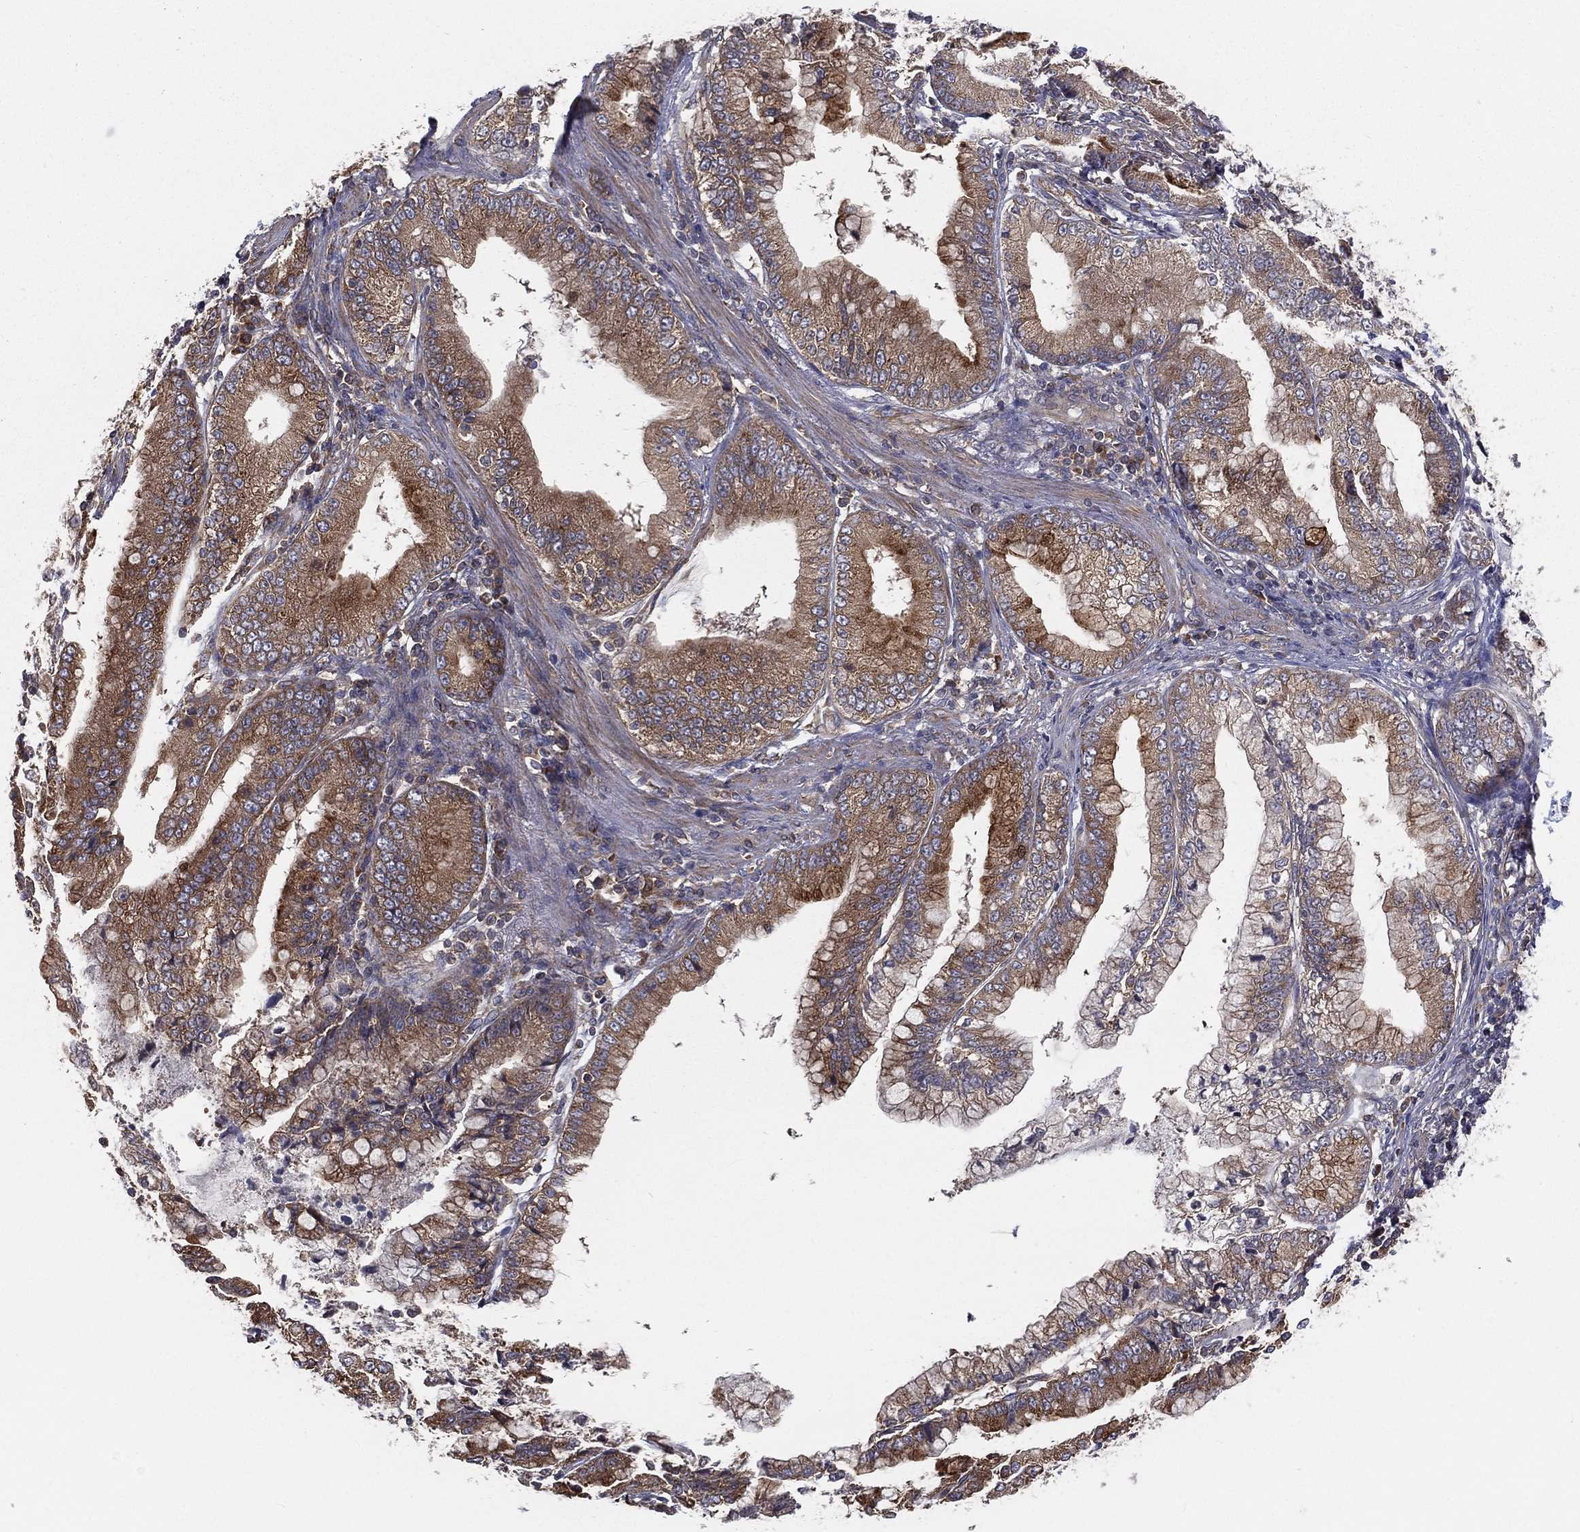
{"staining": {"intensity": "strong", "quantity": "25%-75%", "location": "cytoplasmic/membranous"}, "tissue": "stomach cancer", "cell_type": "Tumor cells", "image_type": "cancer", "snomed": [{"axis": "morphology", "description": "Adenocarcinoma, NOS"}, {"axis": "topography", "description": "Stomach, upper"}], "caption": "This image displays IHC staining of human stomach adenocarcinoma, with high strong cytoplasmic/membranous expression in about 25%-75% of tumor cells.", "gene": "EIF2B5", "patient": {"sex": "female", "age": 74}}